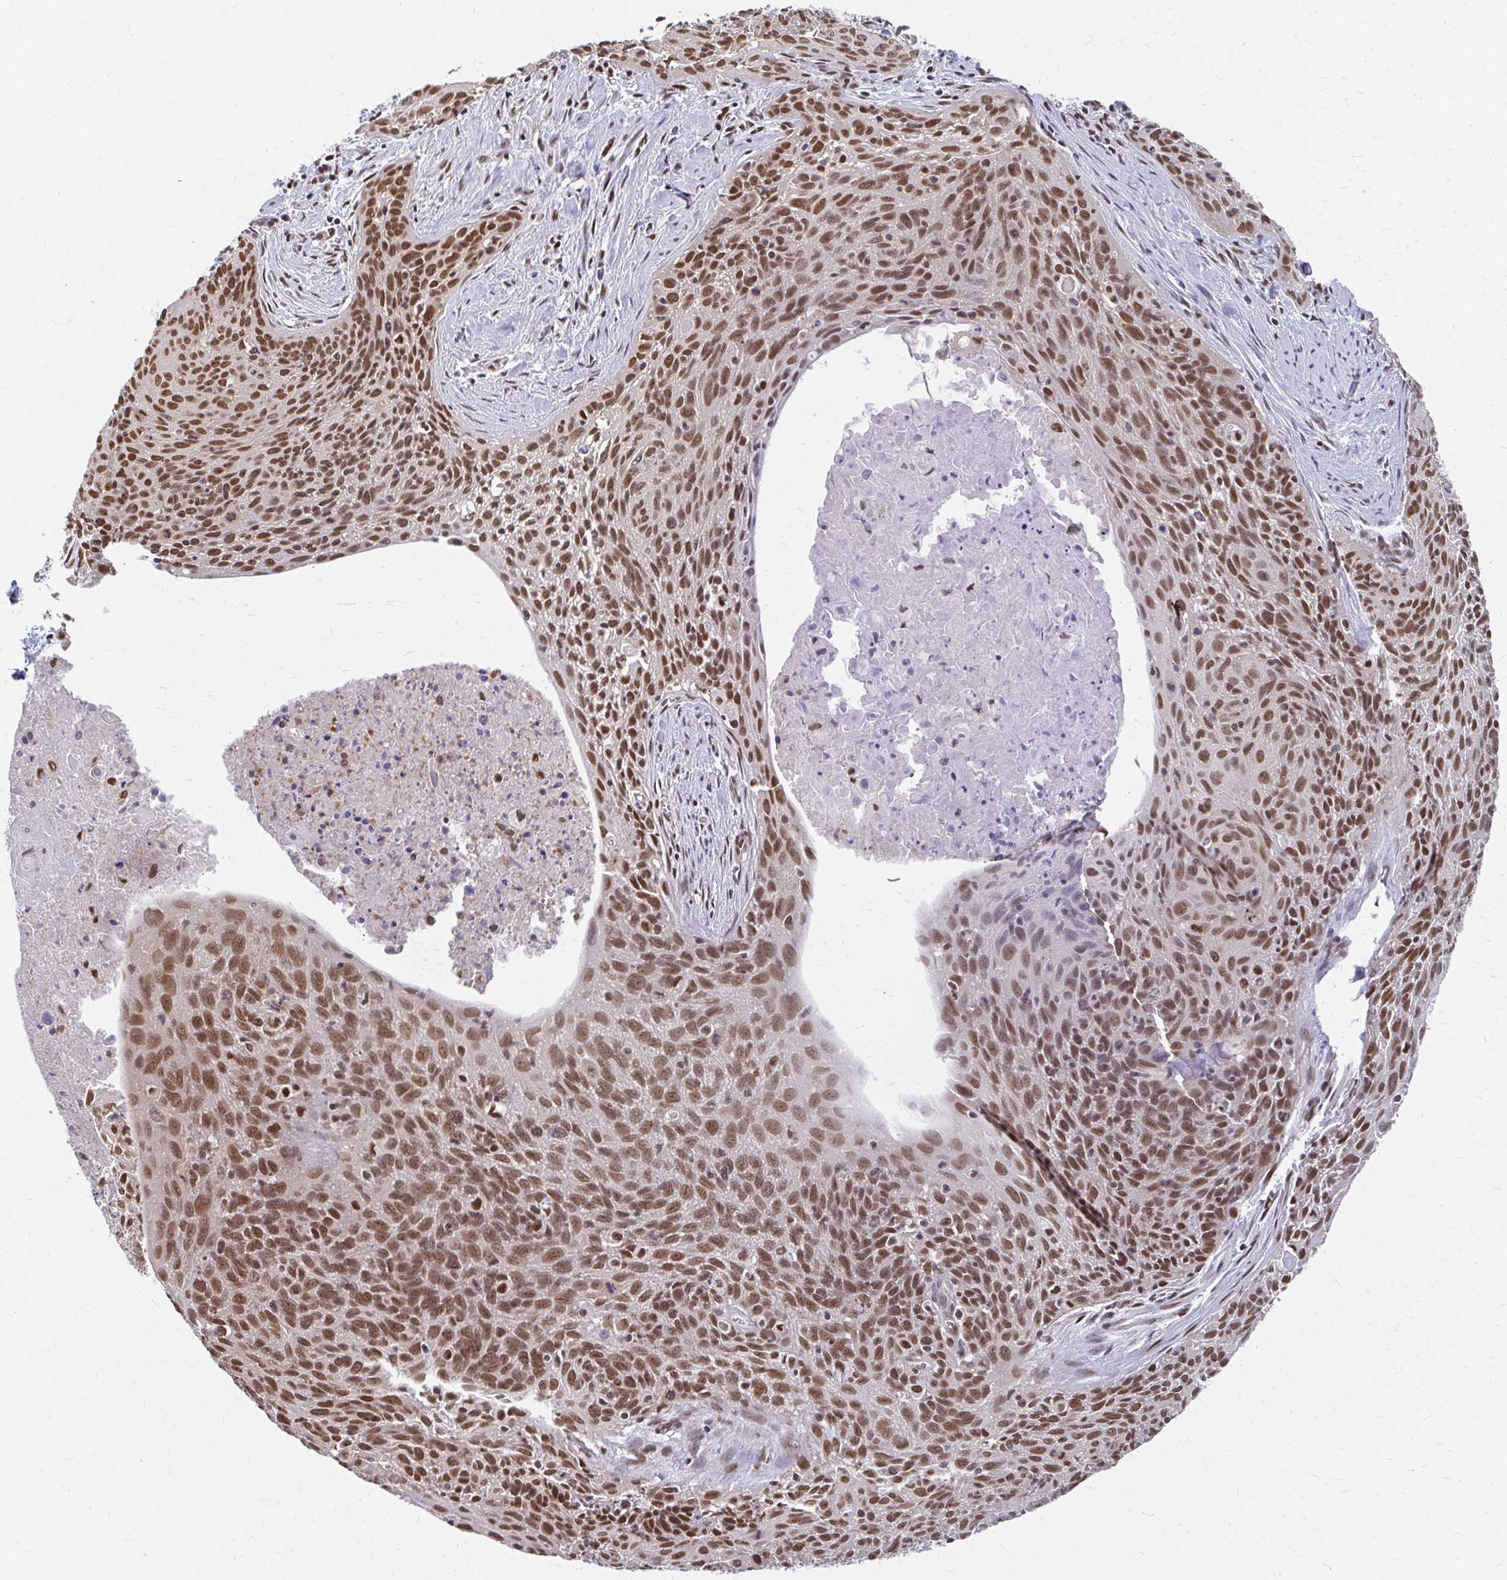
{"staining": {"intensity": "moderate", "quantity": ">75%", "location": "nuclear"}, "tissue": "cervical cancer", "cell_type": "Tumor cells", "image_type": "cancer", "snomed": [{"axis": "morphology", "description": "Squamous cell carcinoma, NOS"}, {"axis": "topography", "description": "Cervix"}], "caption": "A medium amount of moderate nuclear expression is appreciated in about >75% of tumor cells in squamous cell carcinoma (cervical) tissue.", "gene": "XPO1", "patient": {"sex": "female", "age": 55}}